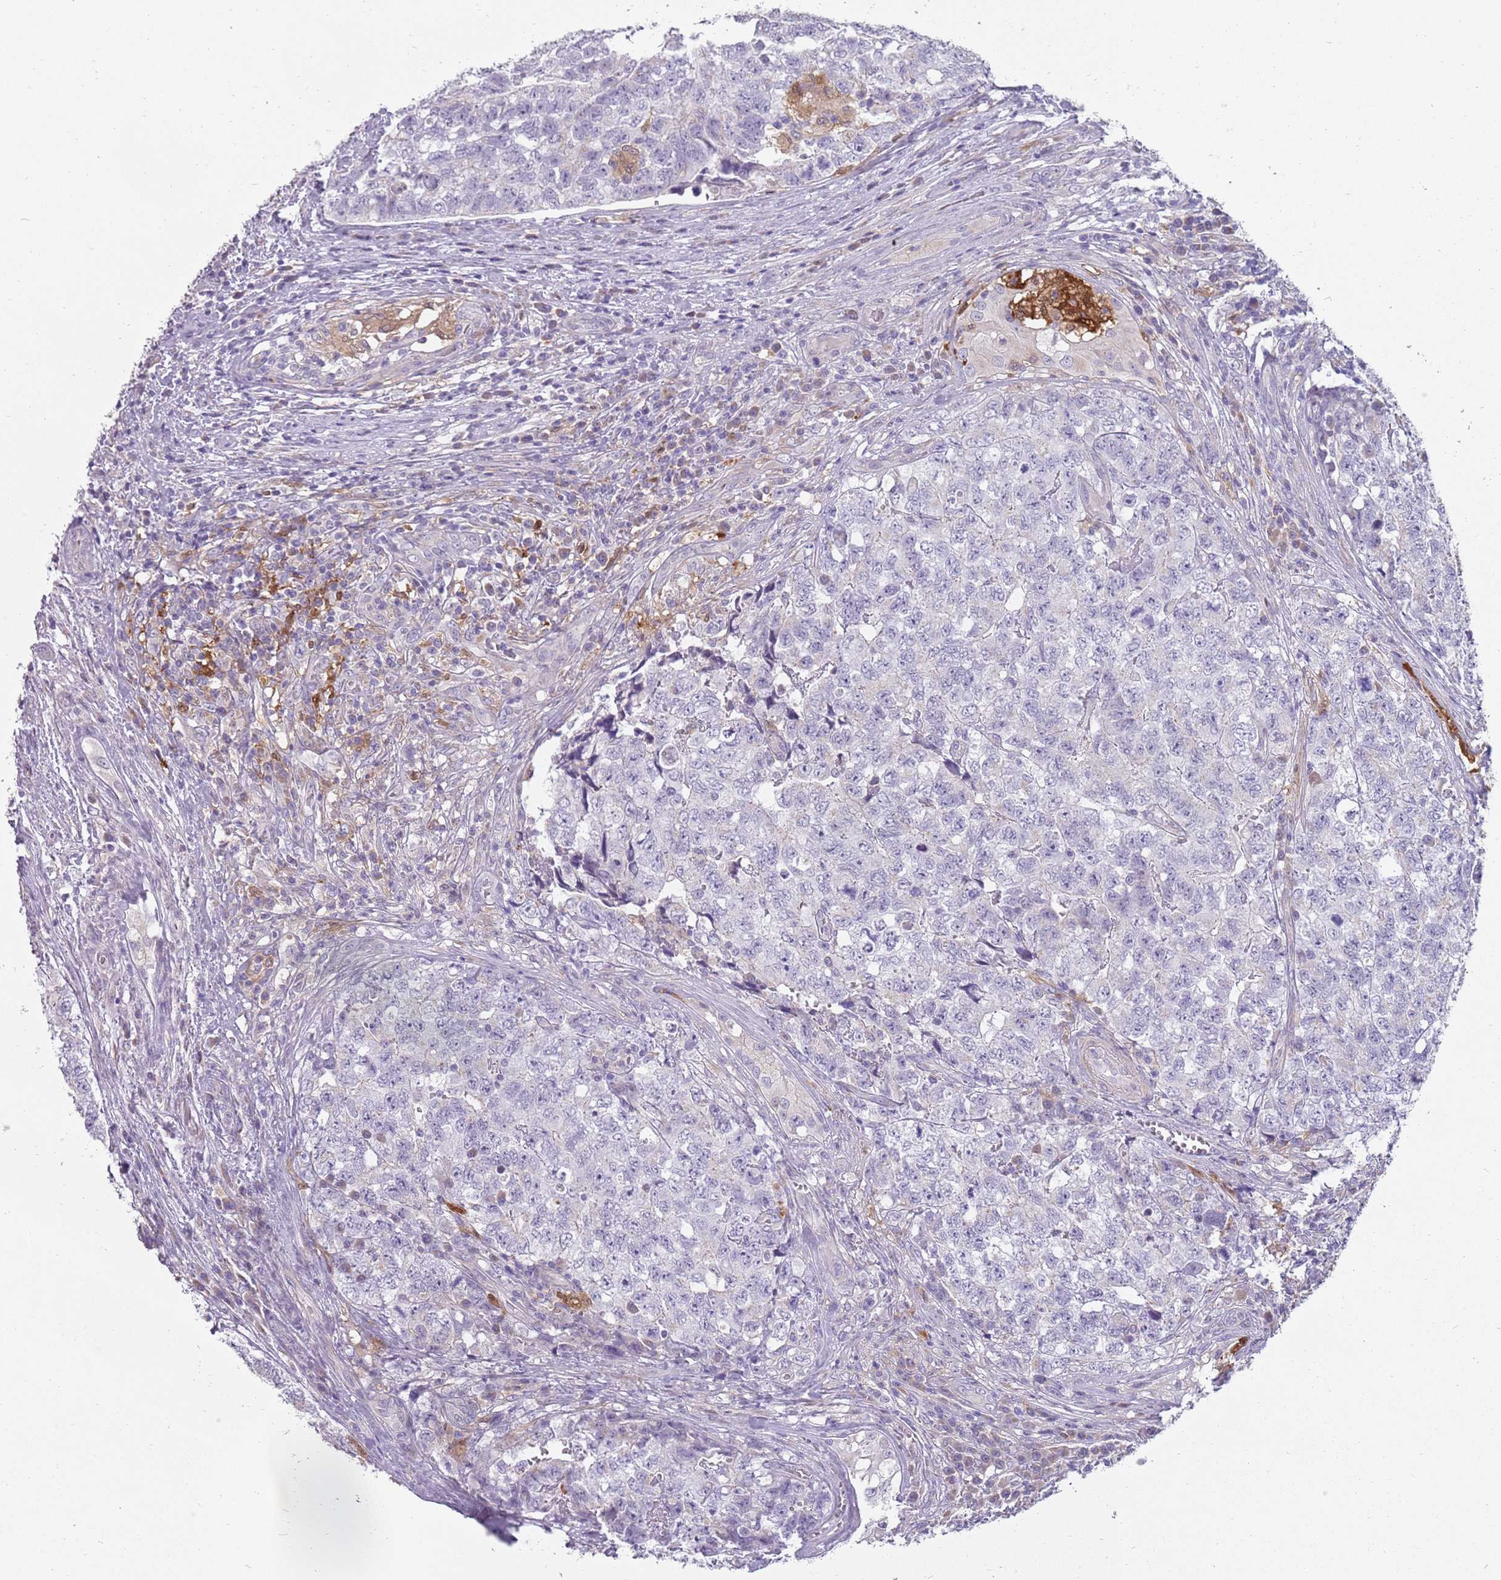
{"staining": {"intensity": "negative", "quantity": "none", "location": "none"}, "tissue": "testis cancer", "cell_type": "Tumor cells", "image_type": "cancer", "snomed": [{"axis": "morphology", "description": "Carcinoma, Embryonal, NOS"}, {"axis": "topography", "description": "Testis"}], "caption": "IHC of testis cancer reveals no expression in tumor cells.", "gene": "DIPK1C", "patient": {"sex": "male", "age": 31}}